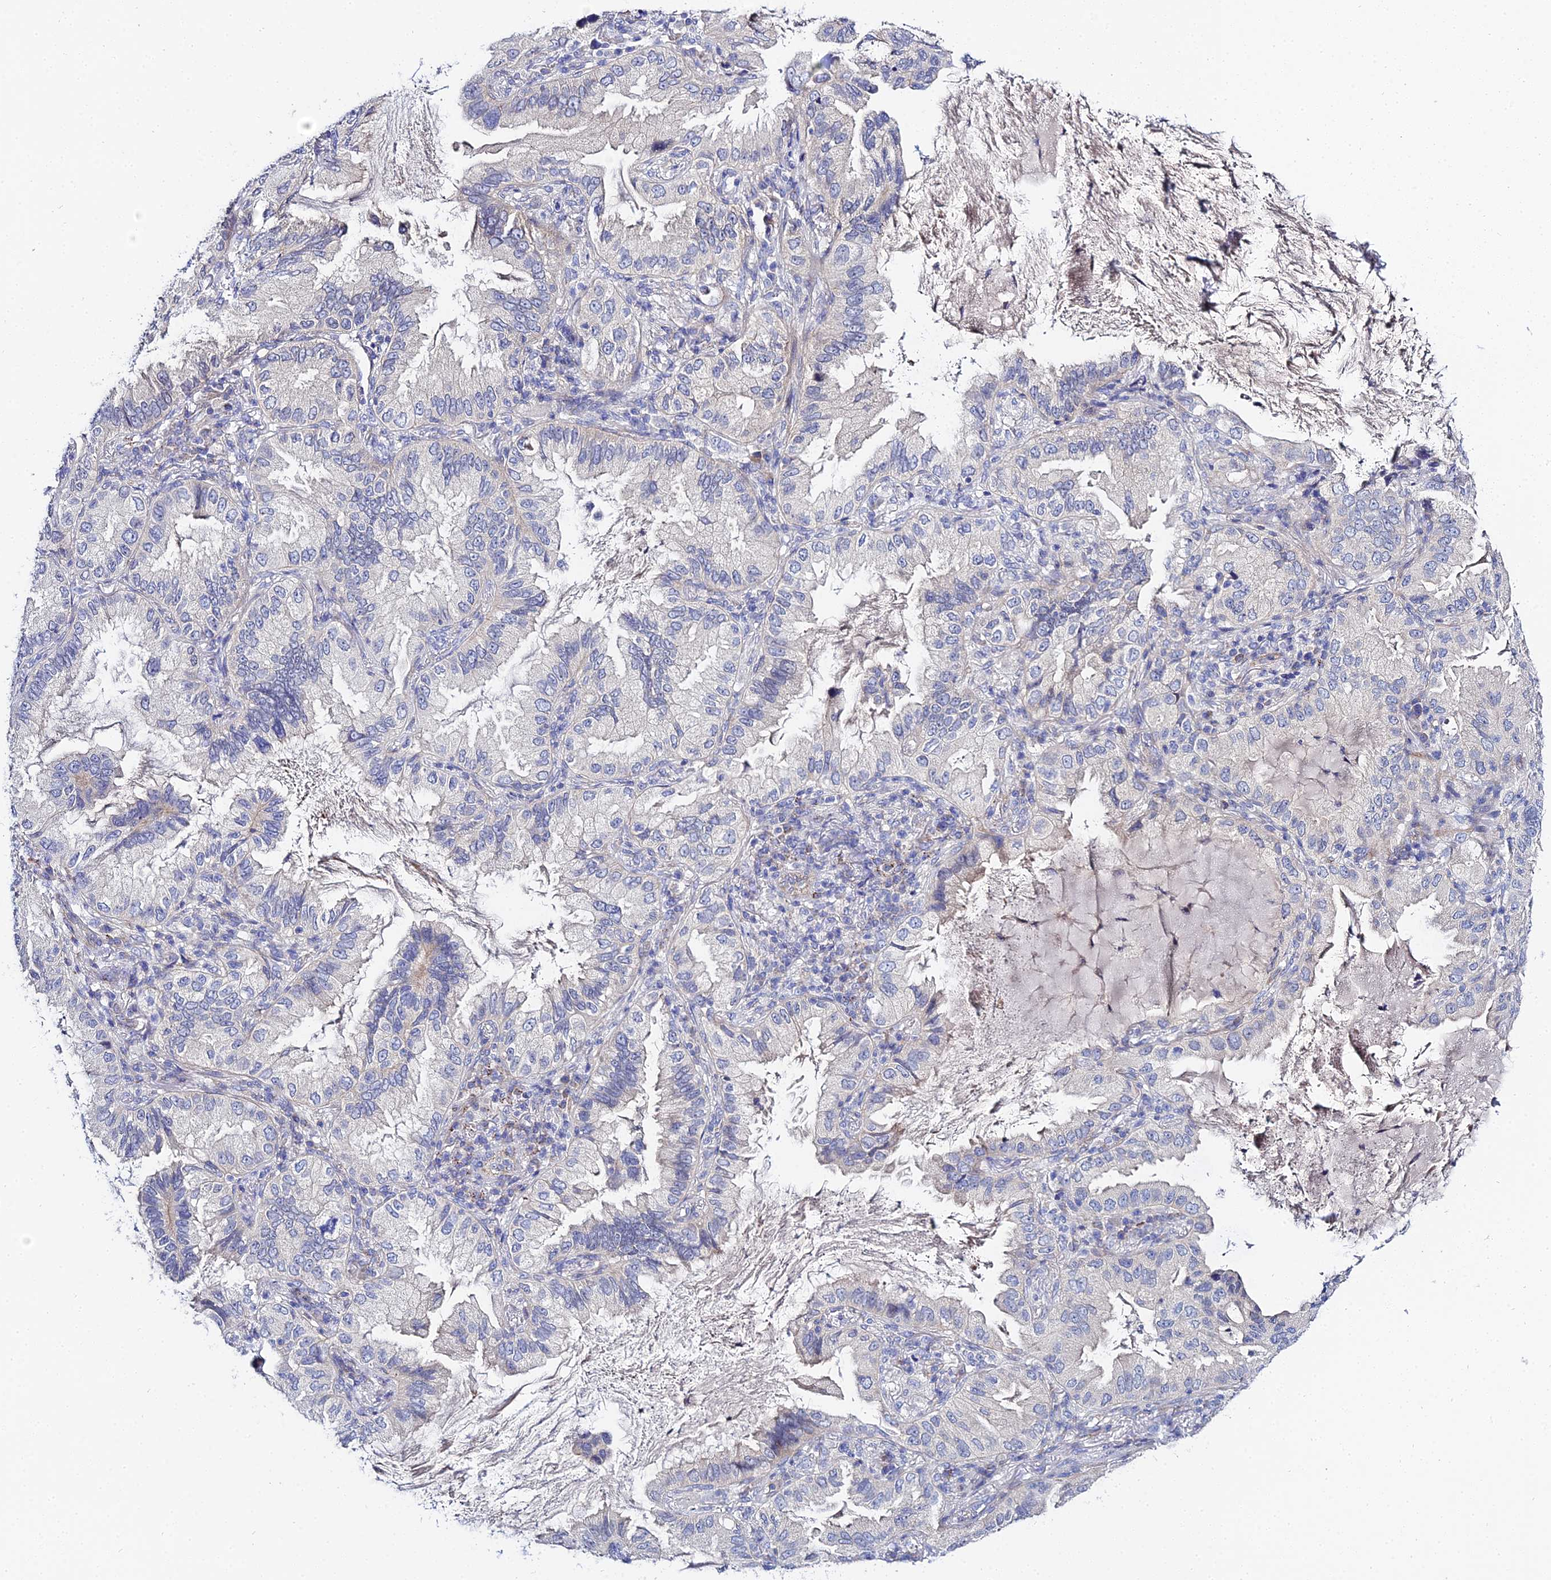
{"staining": {"intensity": "negative", "quantity": "none", "location": "none"}, "tissue": "lung cancer", "cell_type": "Tumor cells", "image_type": "cancer", "snomed": [{"axis": "morphology", "description": "Adenocarcinoma, NOS"}, {"axis": "topography", "description": "Lung"}], "caption": "Immunohistochemistry (IHC) micrograph of neoplastic tissue: lung adenocarcinoma stained with DAB exhibits no significant protein expression in tumor cells.", "gene": "APOBEC3H", "patient": {"sex": "female", "age": 69}}